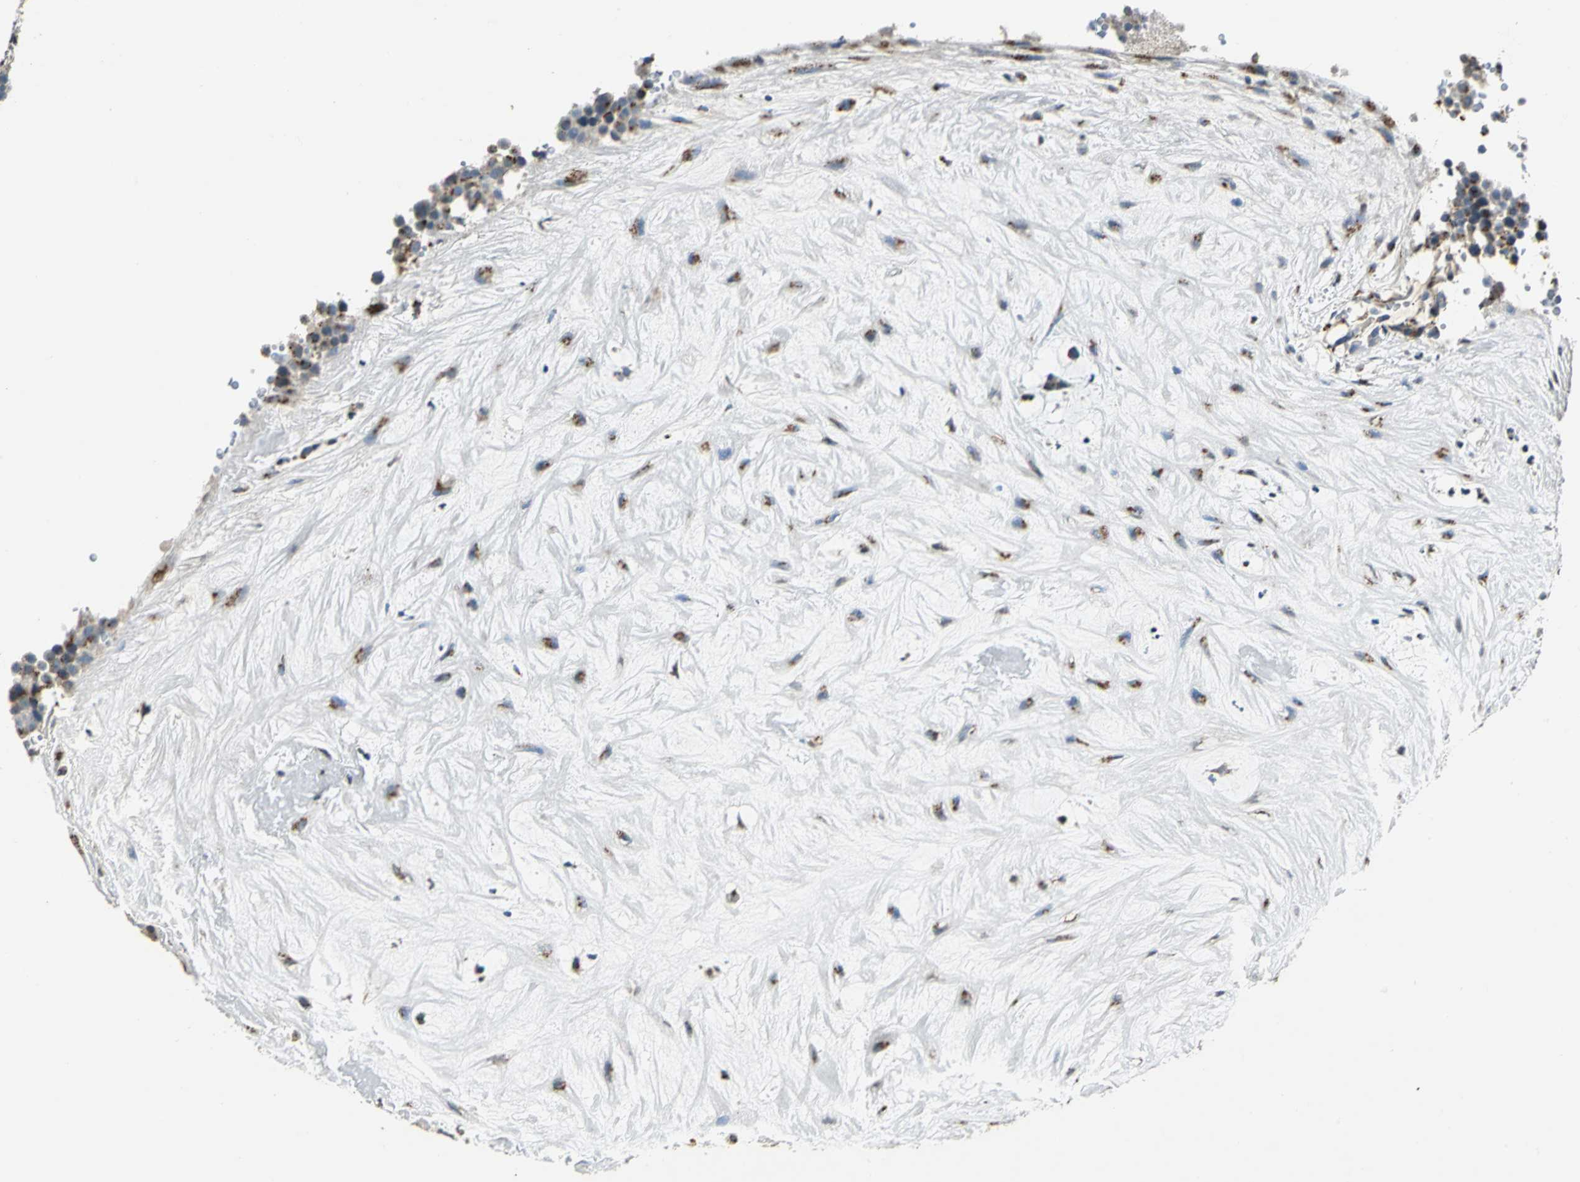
{"staining": {"intensity": "weak", "quantity": "25%-75%", "location": "cytoplasmic/membranous"}, "tissue": "testis cancer", "cell_type": "Tumor cells", "image_type": "cancer", "snomed": [{"axis": "morphology", "description": "Seminoma, NOS"}, {"axis": "topography", "description": "Testis"}], "caption": "IHC micrograph of neoplastic tissue: human seminoma (testis) stained using immunohistochemistry (IHC) reveals low levels of weak protein expression localized specifically in the cytoplasmic/membranous of tumor cells, appearing as a cytoplasmic/membranous brown color.", "gene": "TMEM115", "patient": {"sex": "male", "age": 71}}